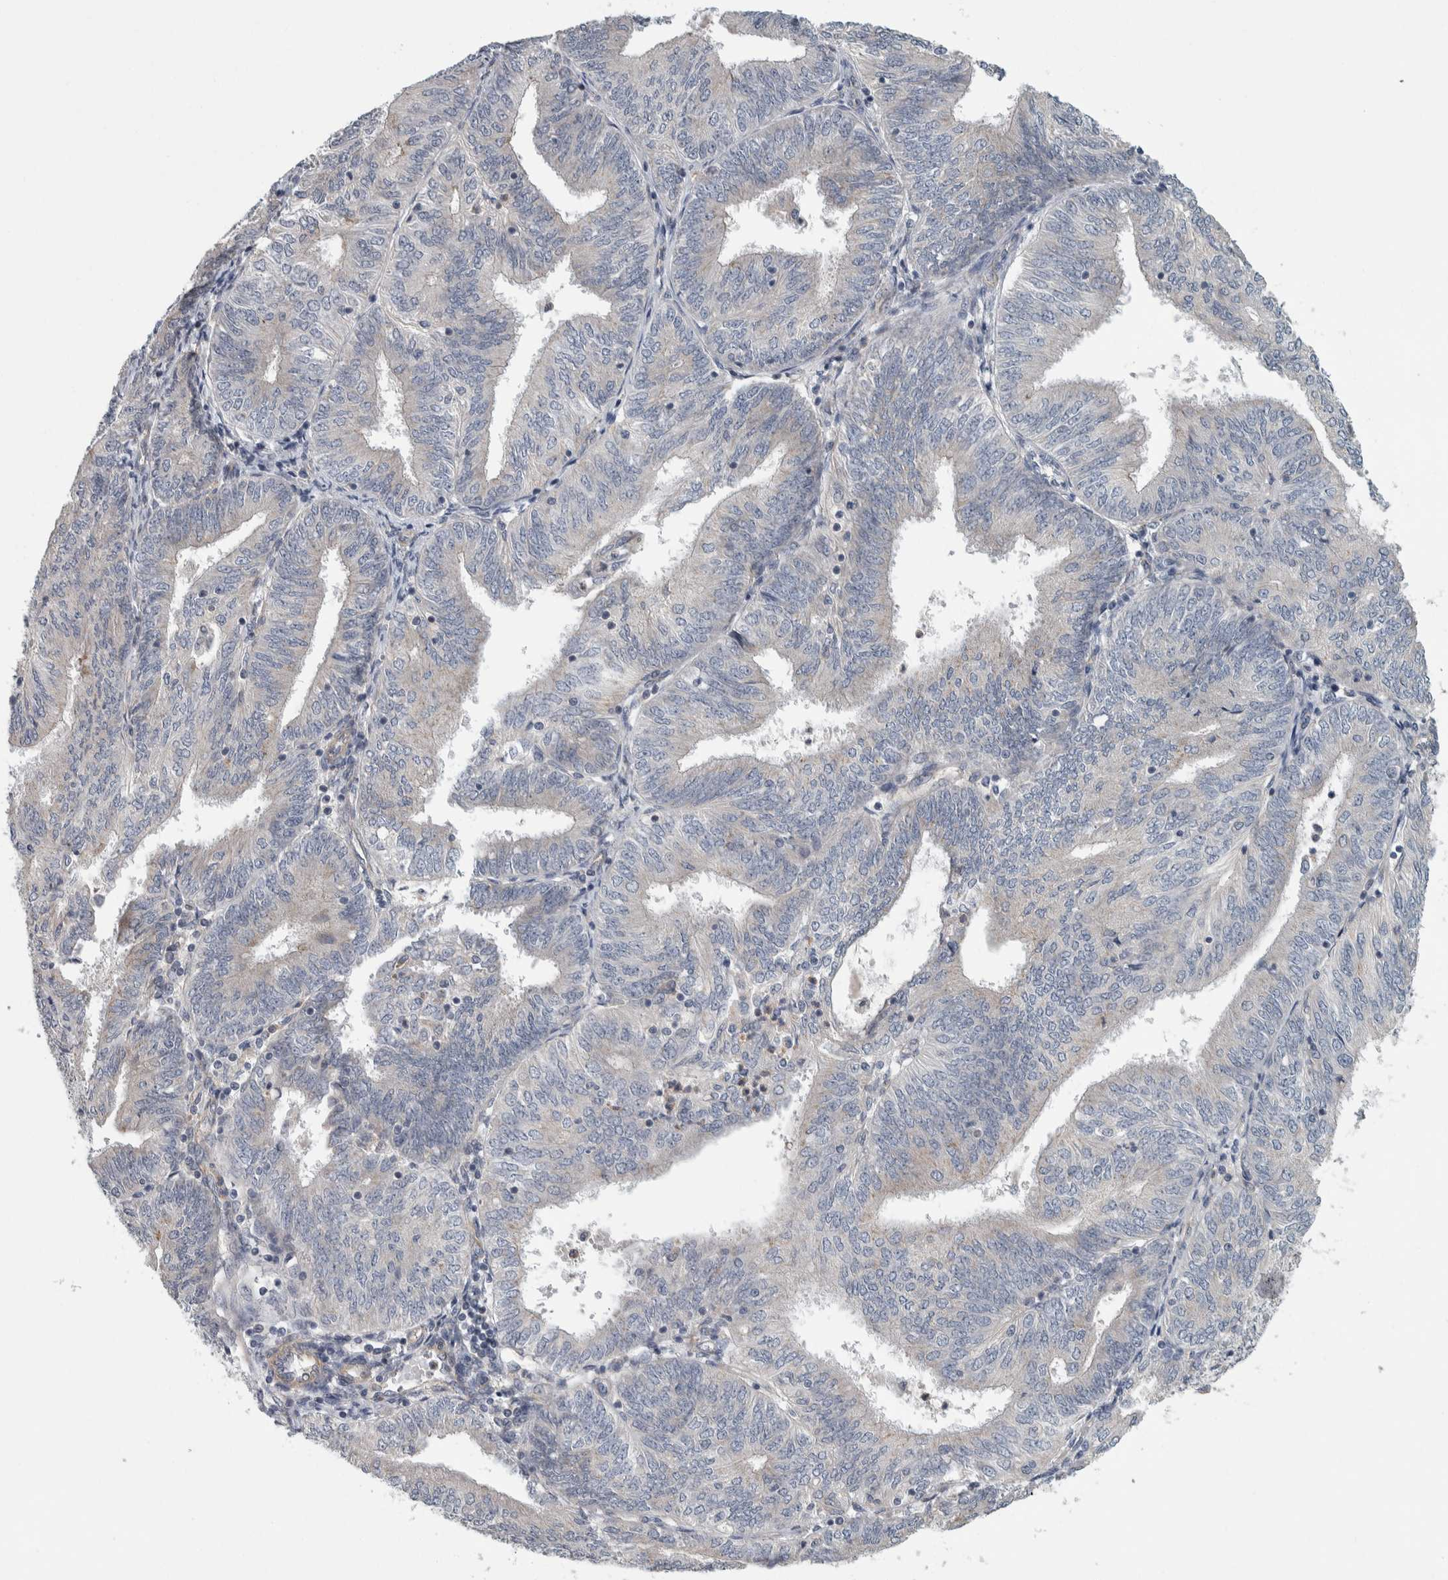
{"staining": {"intensity": "negative", "quantity": "none", "location": "none"}, "tissue": "endometrial cancer", "cell_type": "Tumor cells", "image_type": "cancer", "snomed": [{"axis": "morphology", "description": "Adenocarcinoma, NOS"}, {"axis": "topography", "description": "Endometrium"}], "caption": "Immunohistochemical staining of endometrial cancer (adenocarcinoma) shows no significant positivity in tumor cells.", "gene": "KCNJ3", "patient": {"sex": "female", "age": 58}}